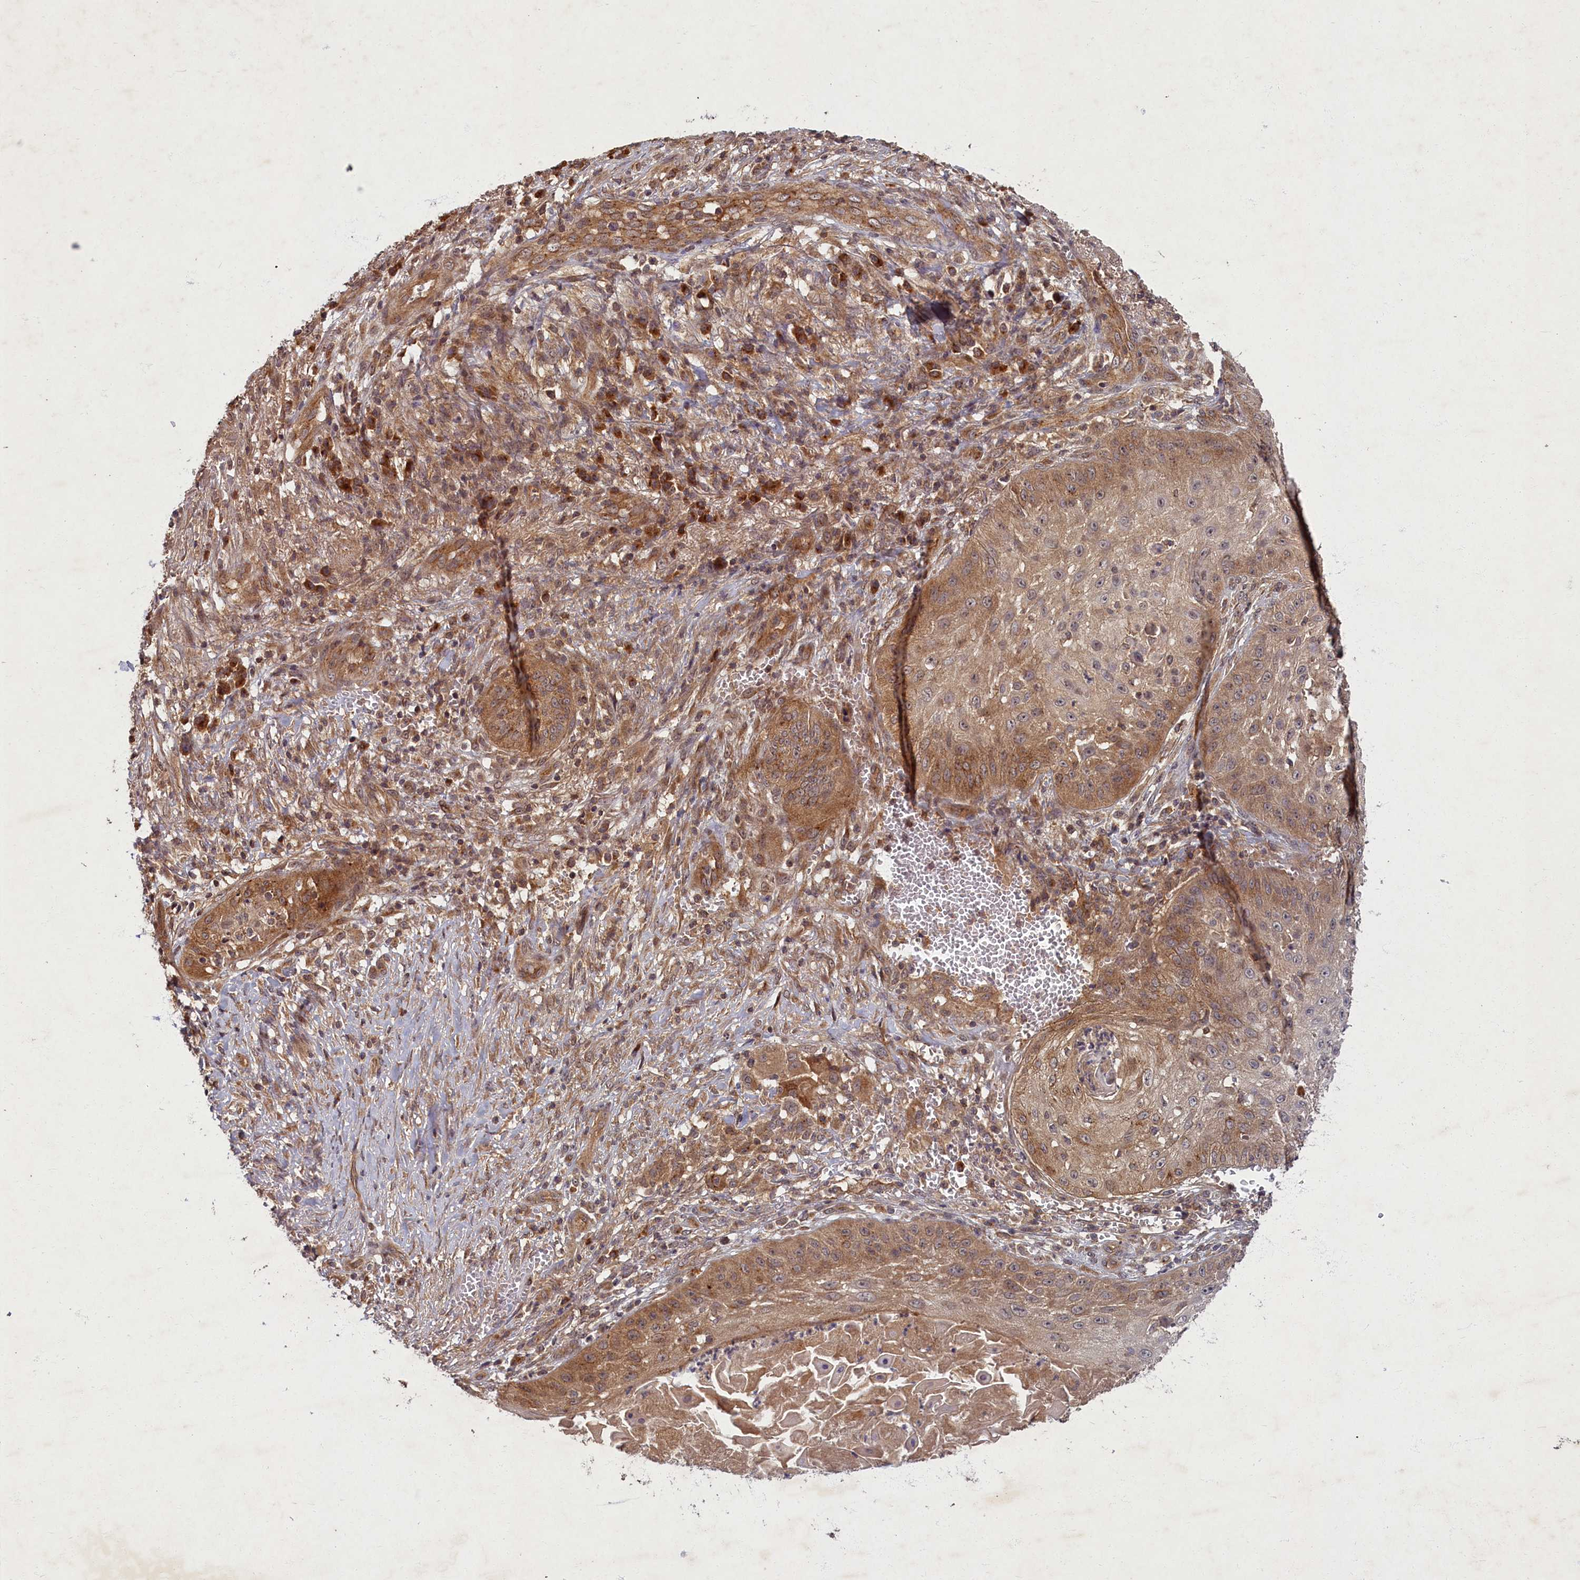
{"staining": {"intensity": "moderate", "quantity": ">75%", "location": "cytoplasmic/membranous"}, "tissue": "skin cancer", "cell_type": "Tumor cells", "image_type": "cancer", "snomed": [{"axis": "morphology", "description": "Squamous cell carcinoma, NOS"}, {"axis": "topography", "description": "Skin"}], "caption": "A brown stain highlights moderate cytoplasmic/membranous expression of a protein in human skin cancer (squamous cell carcinoma) tumor cells. The protein of interest is stained brown, and the nuclei are stained in blue (DAB (3,3'-diaminobenzidine) IHC with brightfield microscopy, high magnification).", "gene": "BICD1", "patient": {"sex": "male", "age": 70}}